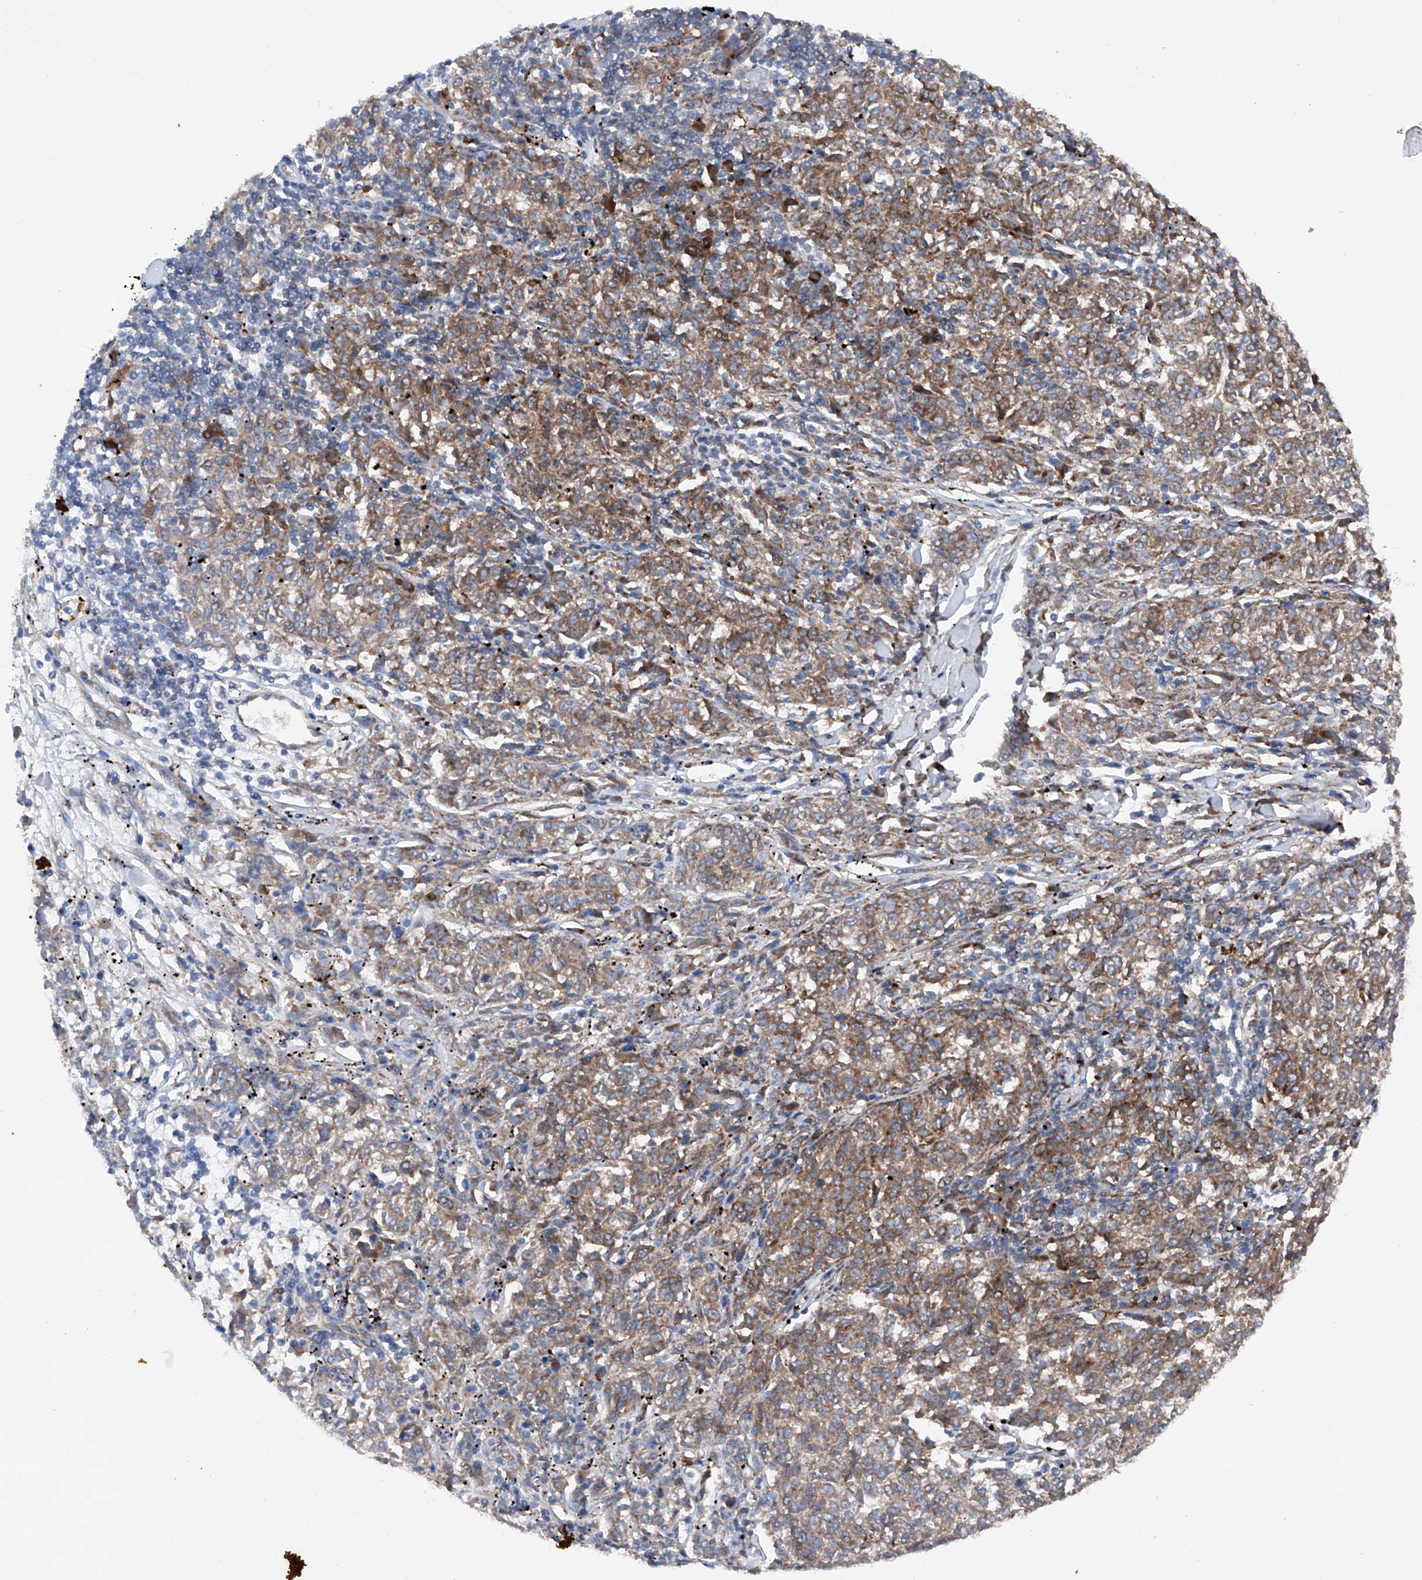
{"staining": {"intensity": "moderate", "quantity": ">75%", "location": "cytoplasmic/membranous"}, "tissue": "melanoma", "cell_type": "Tumor cells", "image_type": "cancer", "snomed": [{"axis": "morphology", "description": "Malignant melanoma, NOS"}, {"axis": "topography", "description": "Skin"}], "caption": "This image shows melanoma stained with immunohistochemistry to label a protein in brown. The cytoplasmic/membranous of tumor cells show moderate positivity for the protein. Nuclei are counter-stained blue.", "gene": "DAD1", "patient": {"sex": "female", "age": 72}}